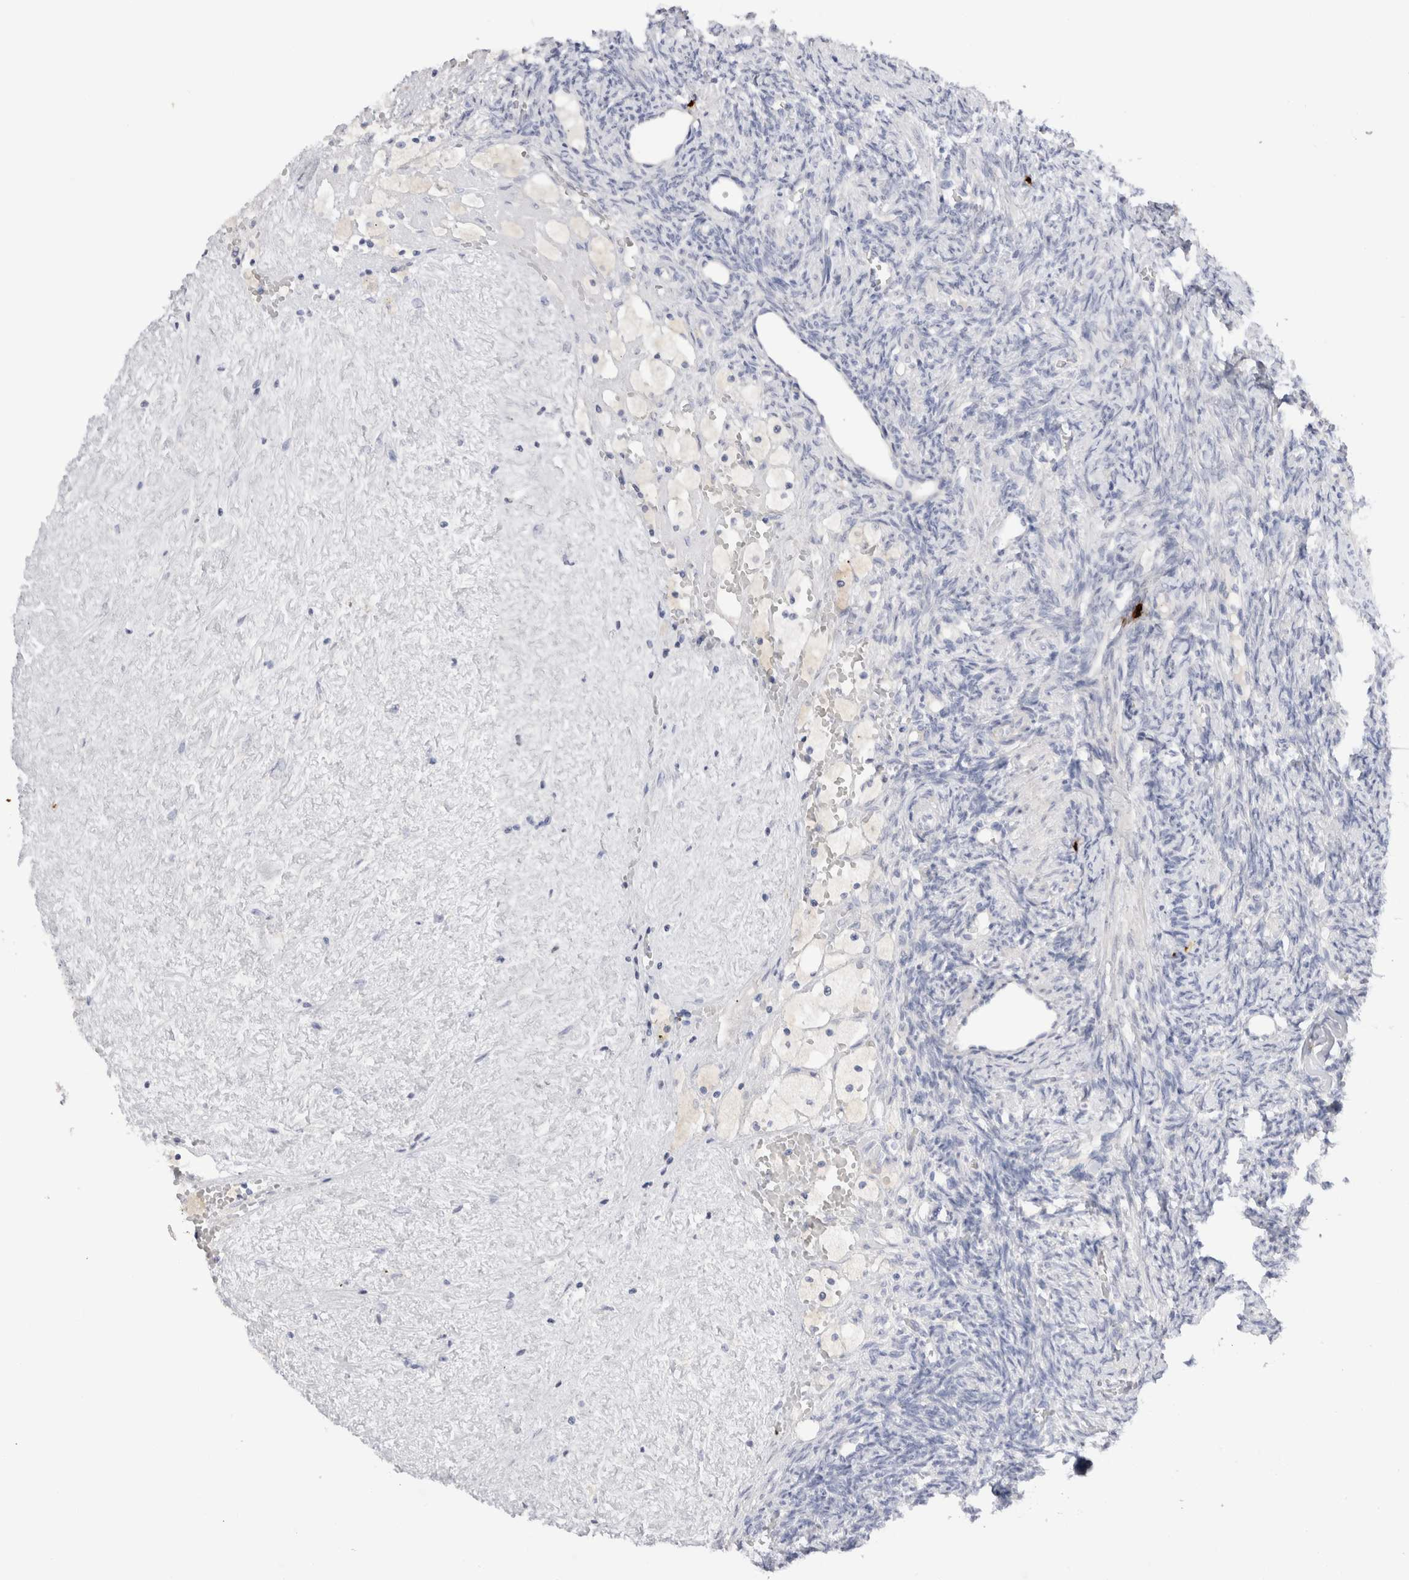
{"staining": {"intensity": "negative", "quantity": "none", "location": "none"}, "tissue": "ovary", "cell_type": "Ovarian stroma cells", "image_type": "normal", "snomed": [{"axis": "morphology", "description": "Normal tissue, NOS"}, {"axis": "topography", "description": "Ovary"}], "caption": "Immunohistochemistry photomicrograph of normal ovary stained for a protein (brown), which displays no staining in ovarian stroma cells.", "gene": "SPINK2", "patient": {"sex": "female", "age": 41}}